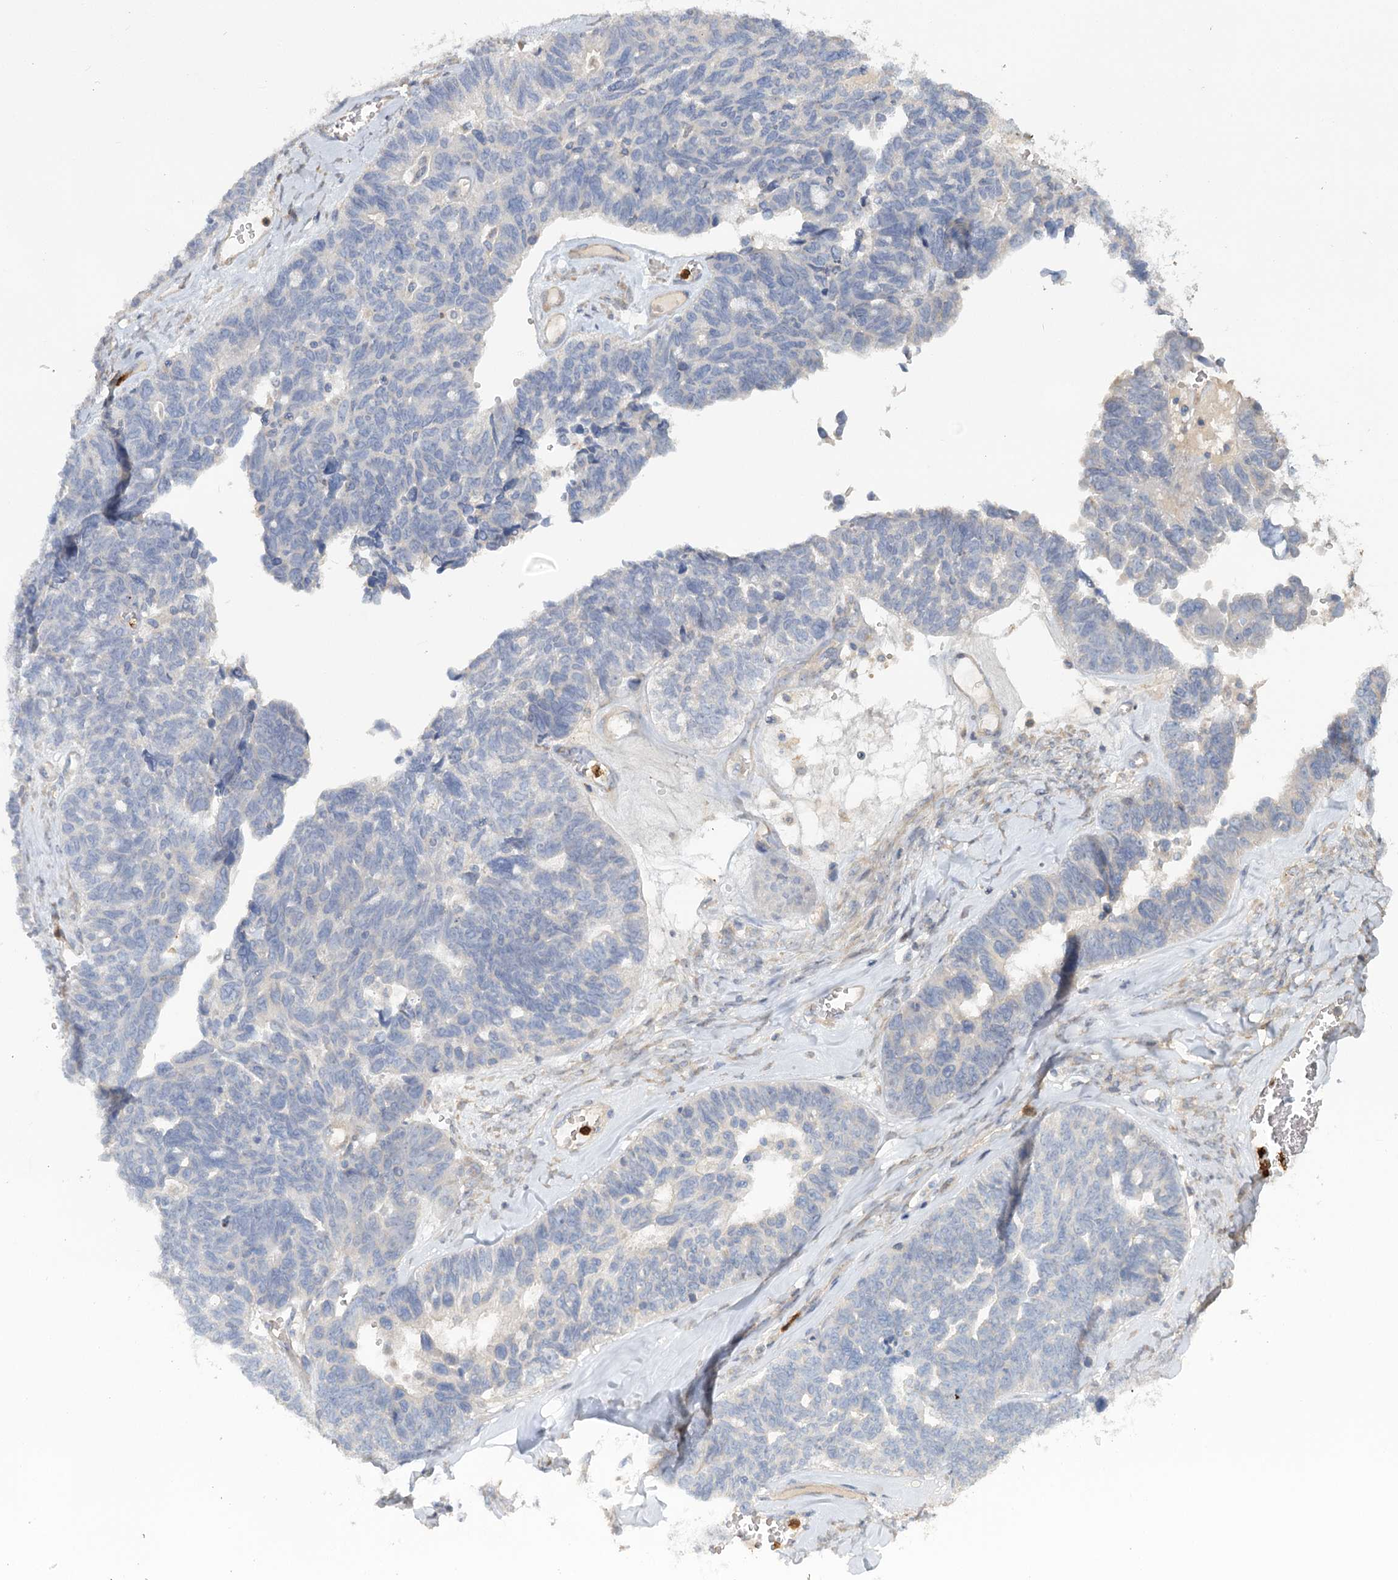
{"staining": {"intensity": "negative", "quantity": "none", "location": "none"}, "tissue": "ovarian cancer", "cell_type": "Tumor cells", "image_type": "cancer", "snomed": [{"axis": "morphology", "description": "Cystadenocarcinoma, serous, NOS"}, {"axis": "topography", "description": "Ovary"}], "caption": "This is an immunohistochemistry histopathology image of human ovarian cancer (serous cystadenocarcinoma). There is no positivity in tumor cells.", "gene": "EPB41L5", "patient": {"sex": "female", "age": 79}}